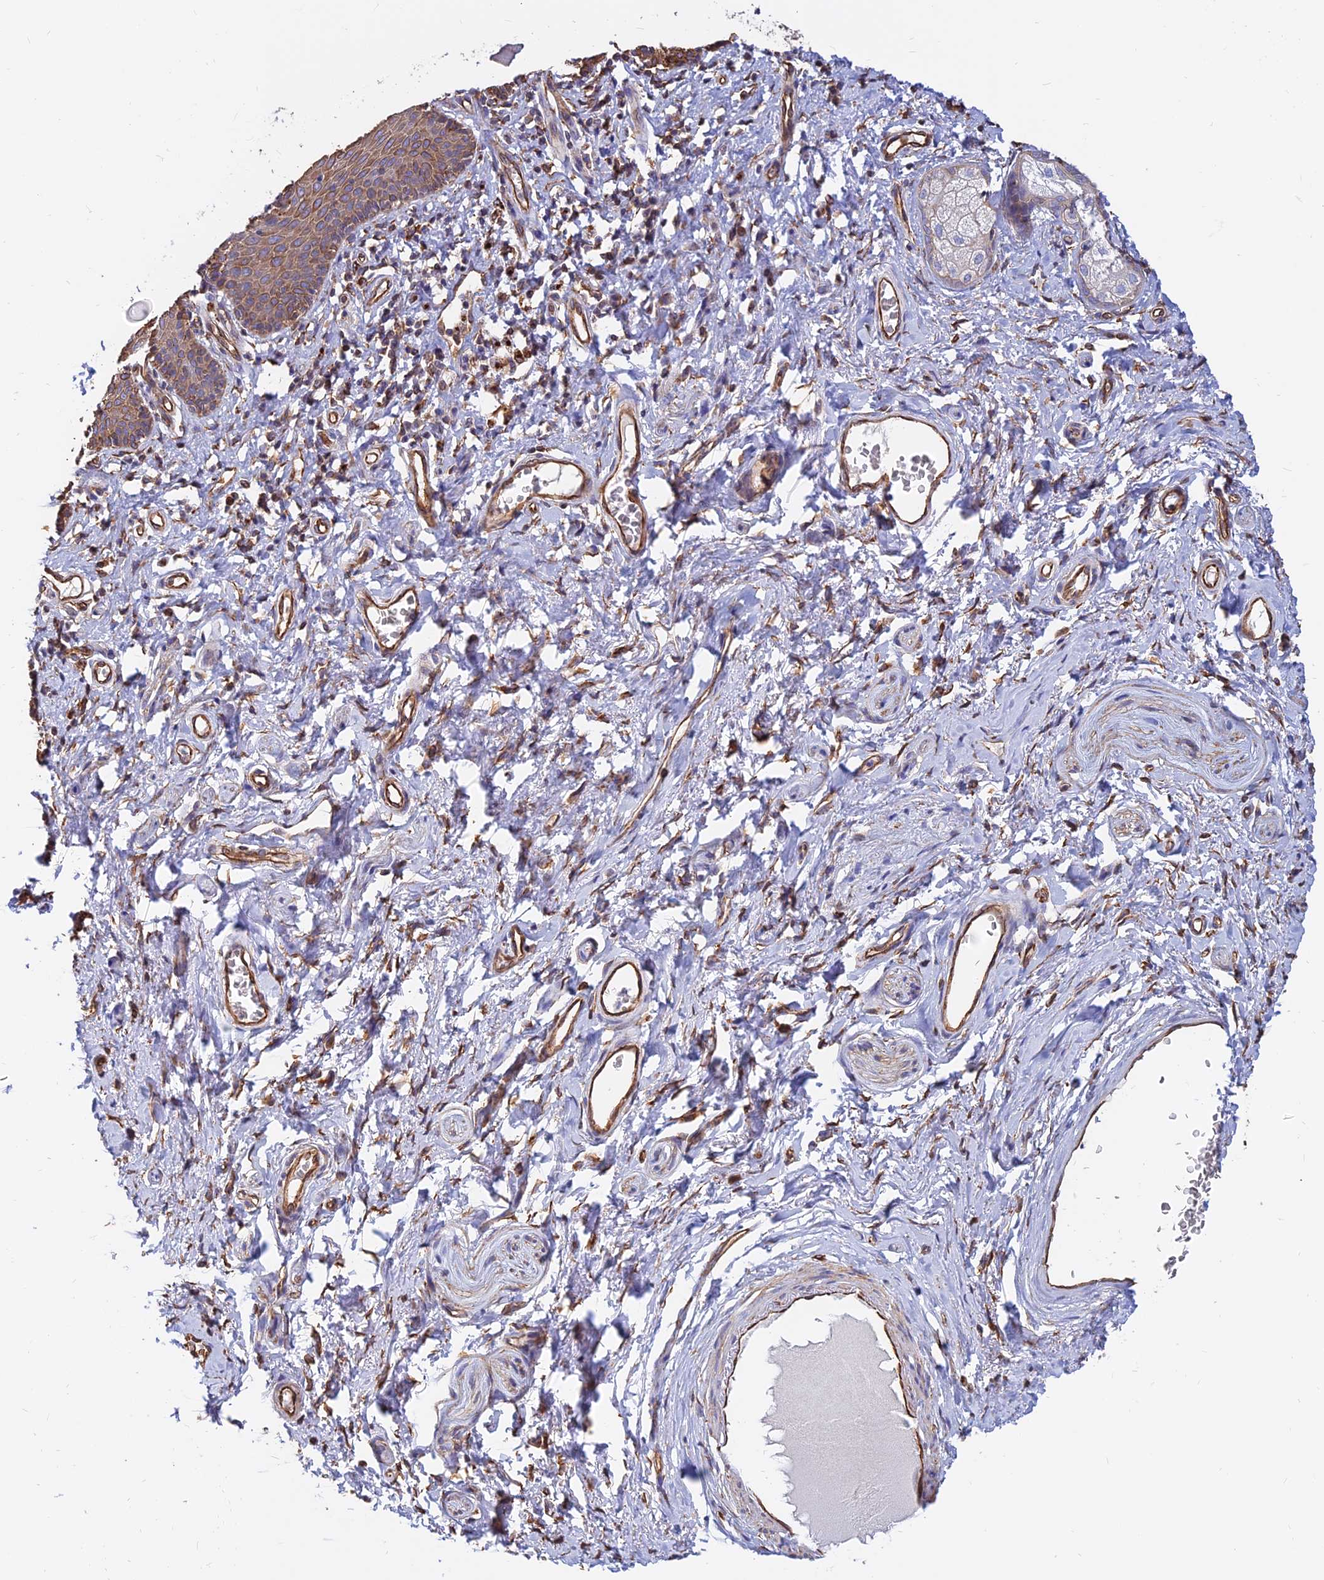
{"staining": {"intensity": "strong", "quantity": "25%-75%", "location": "cytoplasmic/membranous"}, "tissue": "skin", "cell_type": "Epidermal cells", "image_type": "normal", "snomed": [{"axis": "morphology", "description": "Normal tissue, NOS"}, {"axis": "topography", "description": "Vulva"}], "caption": "Immunohistochemical staining of benign human skin shows high levels of strong cytoplasmic/membranous positivity in about 25%-75% of epidermal cells.", "gene": "CDK18", "patient": {"sex": "female", "age": 66}}